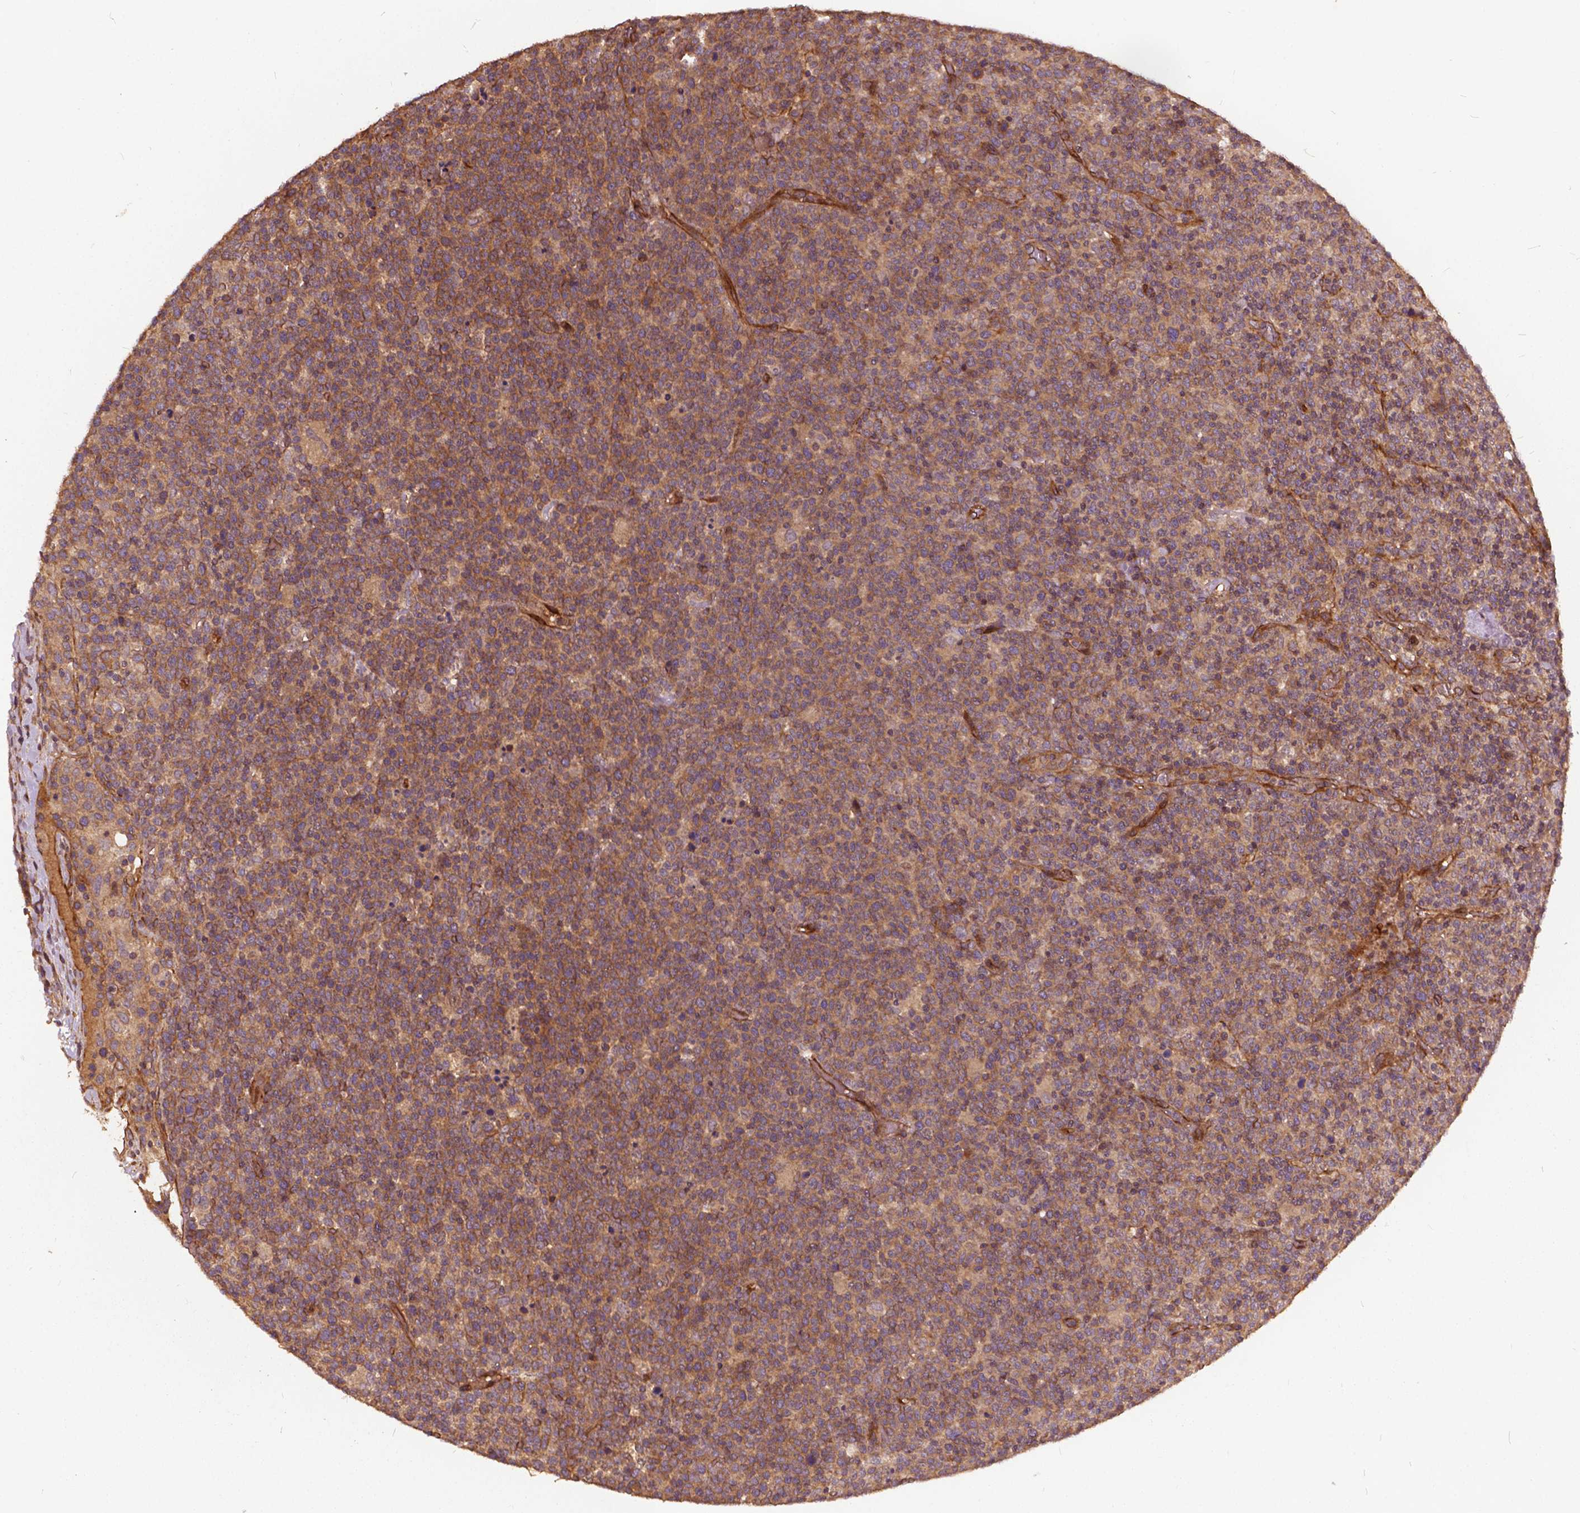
{"staining": {"intensity": "weak", "quantity": "25%-75%", "location": "cytoplasmic/membranous"}, "tissue": "lymphoma", "cell_type": "Tumor cells", "image_type": "cancer", "snomed": [{"axis": "morphology", "description": "Malignant lymphoma, non-Hodgkin's type, High grade"}, {"axis": "topography", "description": "Lymph node"}], "caption": "Immunohistochemistry micrograph of lymphoma stained for a protein (brown), which displays low levels of weak cytoplasmic/membranous expression in about 25%-75% of tumor cells.", "gene": "UBXN2A", "patient": {"sex": "male", "age": 61}}